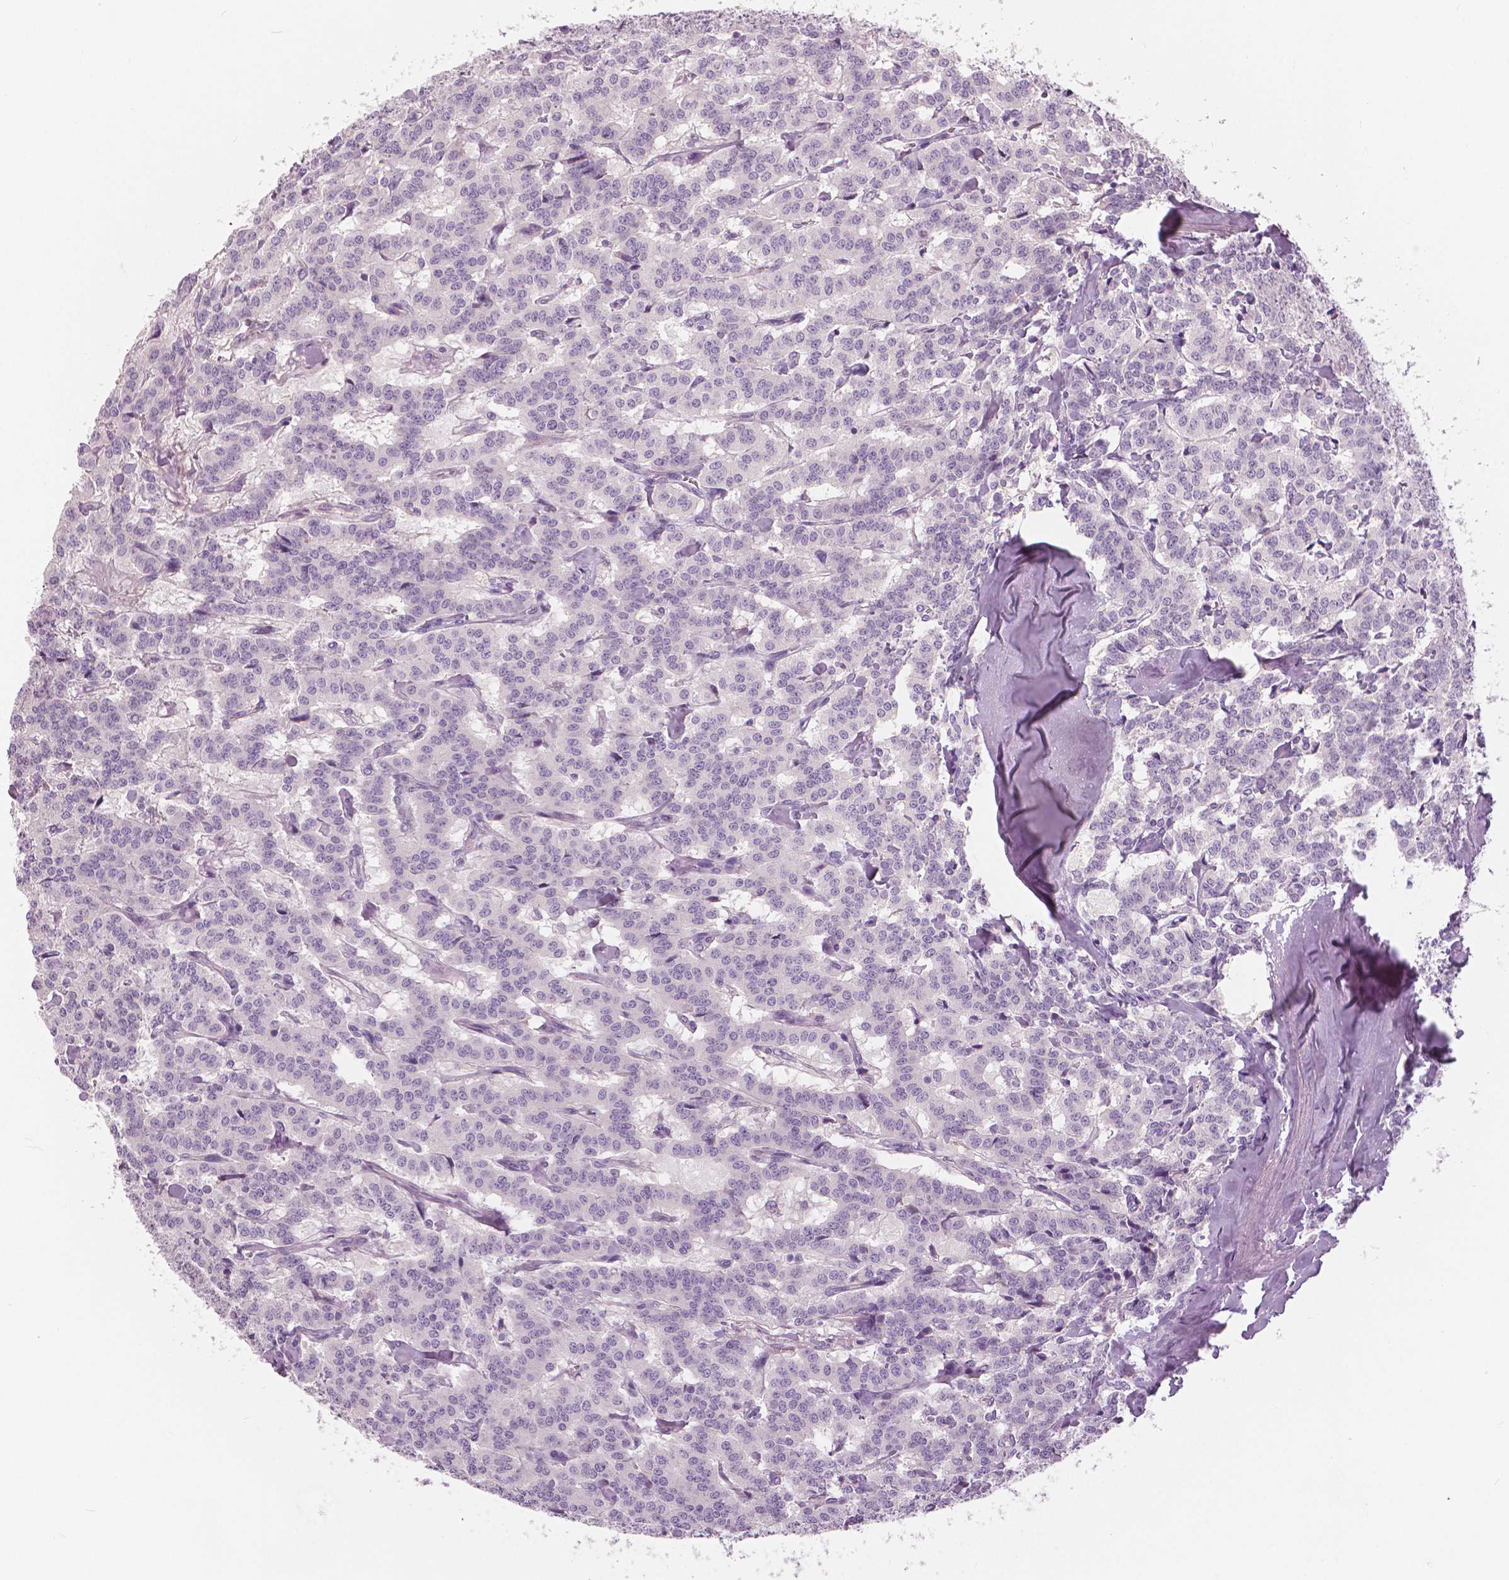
{"staining": {"intensity": "negative", "quantity": "none", "location": "none"}, "tissue": "carcinoid", "cell_type": "Tumor cells", "image_type": "cancer", "snomed": [{"axis": "morphology", "description": "Carcinoid, malignant, NOS"}, {"axis": "topography", "description": "Lung"}], "caption": "Immunohistochemistry of carcinoid (malignant) shows no staining in tumor cells.", "gene": "SLC24A1", "patient": {"sex": "female", "age": 46}}